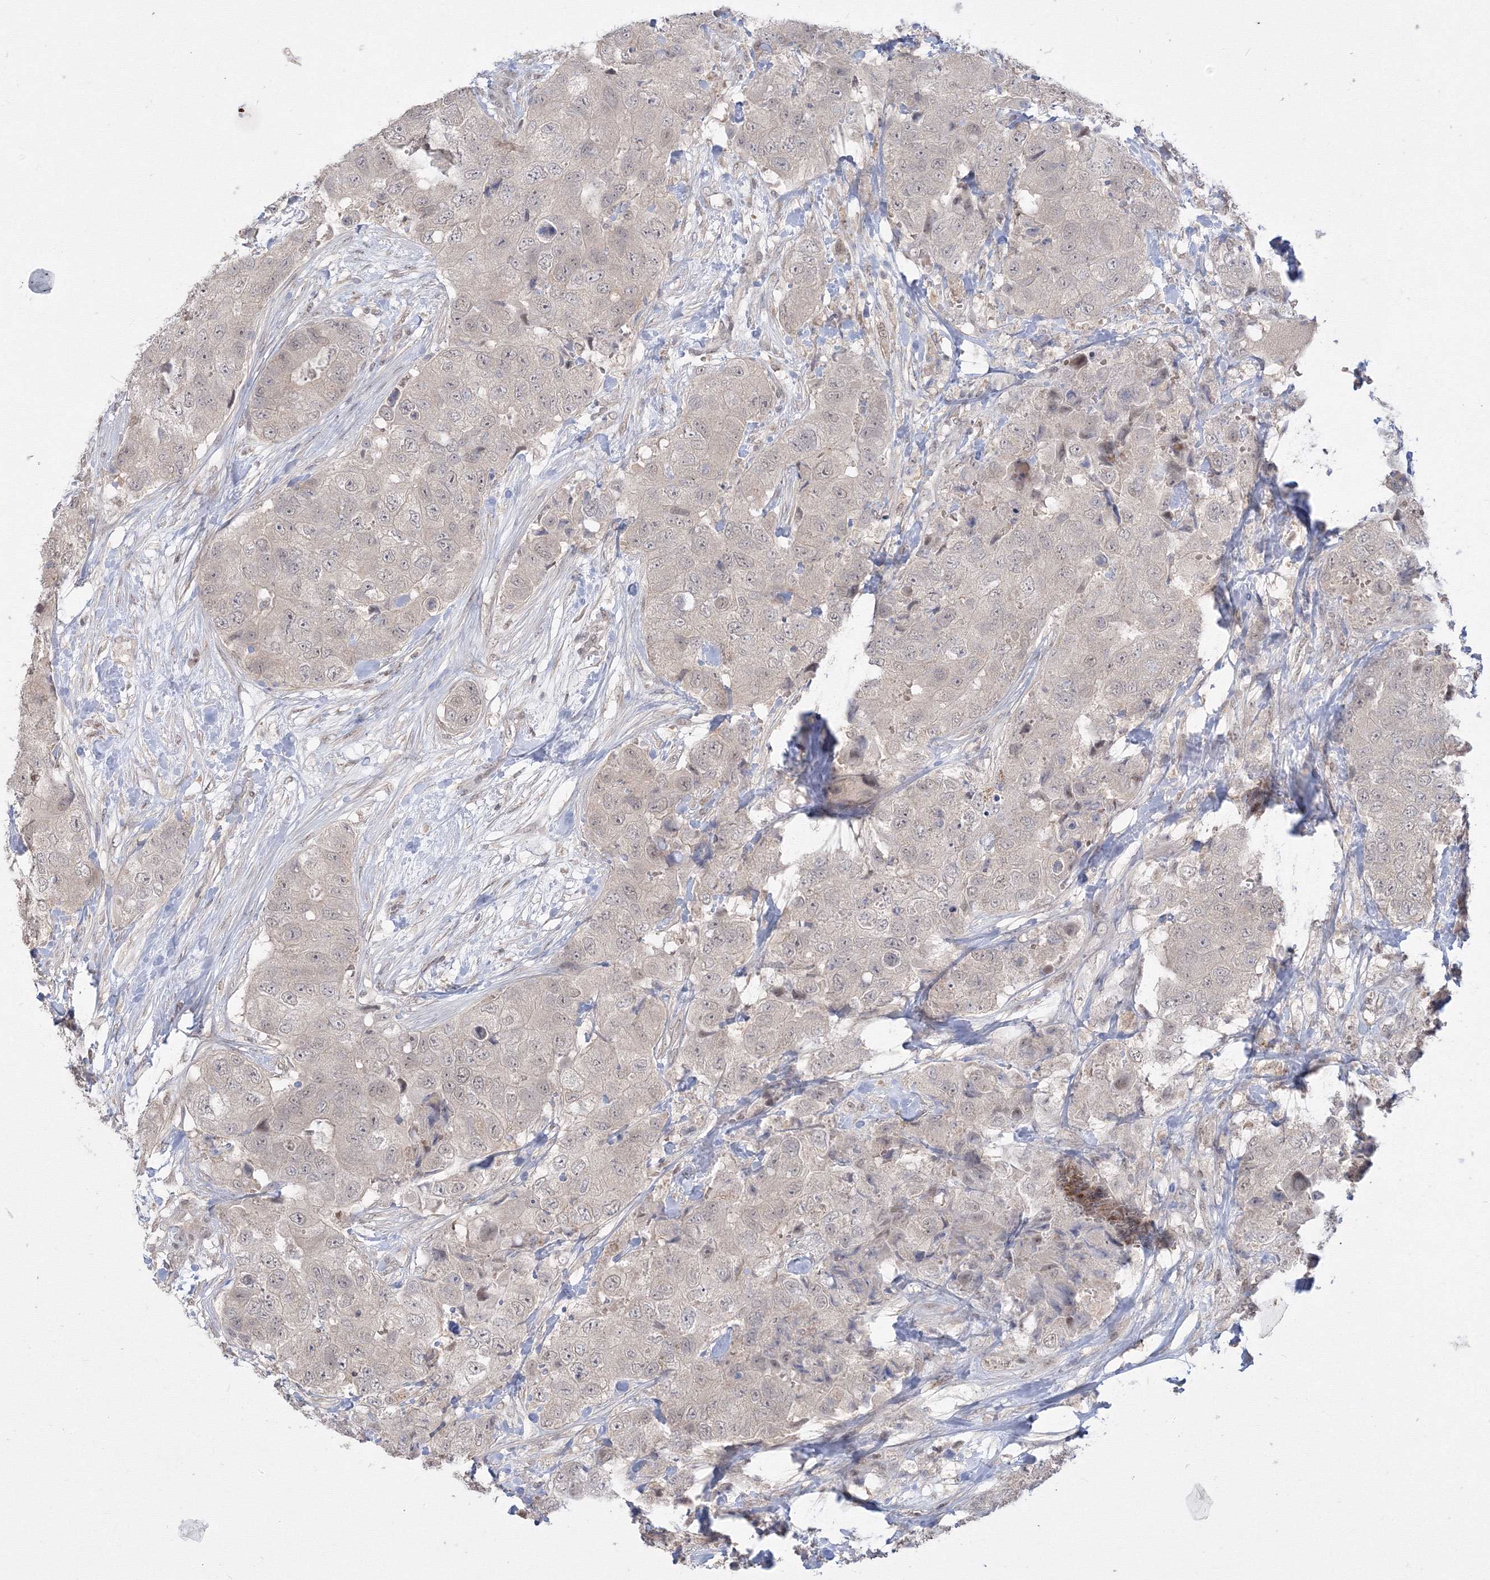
{"staining": {"intensity": "negative", "quantity": "none", "location": "none"}, "tissue": "breast cancer", "cell_type": "Tumor cells", "image_type": "cancer", "snomed": [{"axis": "morphology", "description": "Duct carcinoma"}, {"axis": "topography", "description": "Breast"}], "caption": "Tumor cells show no significant positivity in breast intraductal carcinoma. Brightfield microscopy of IHC stained with DAB (brown) and hematoxylin (blue), captured at high magnification.", "gene": "COPS4", "patient": {"sex": "female", "age": 62}}